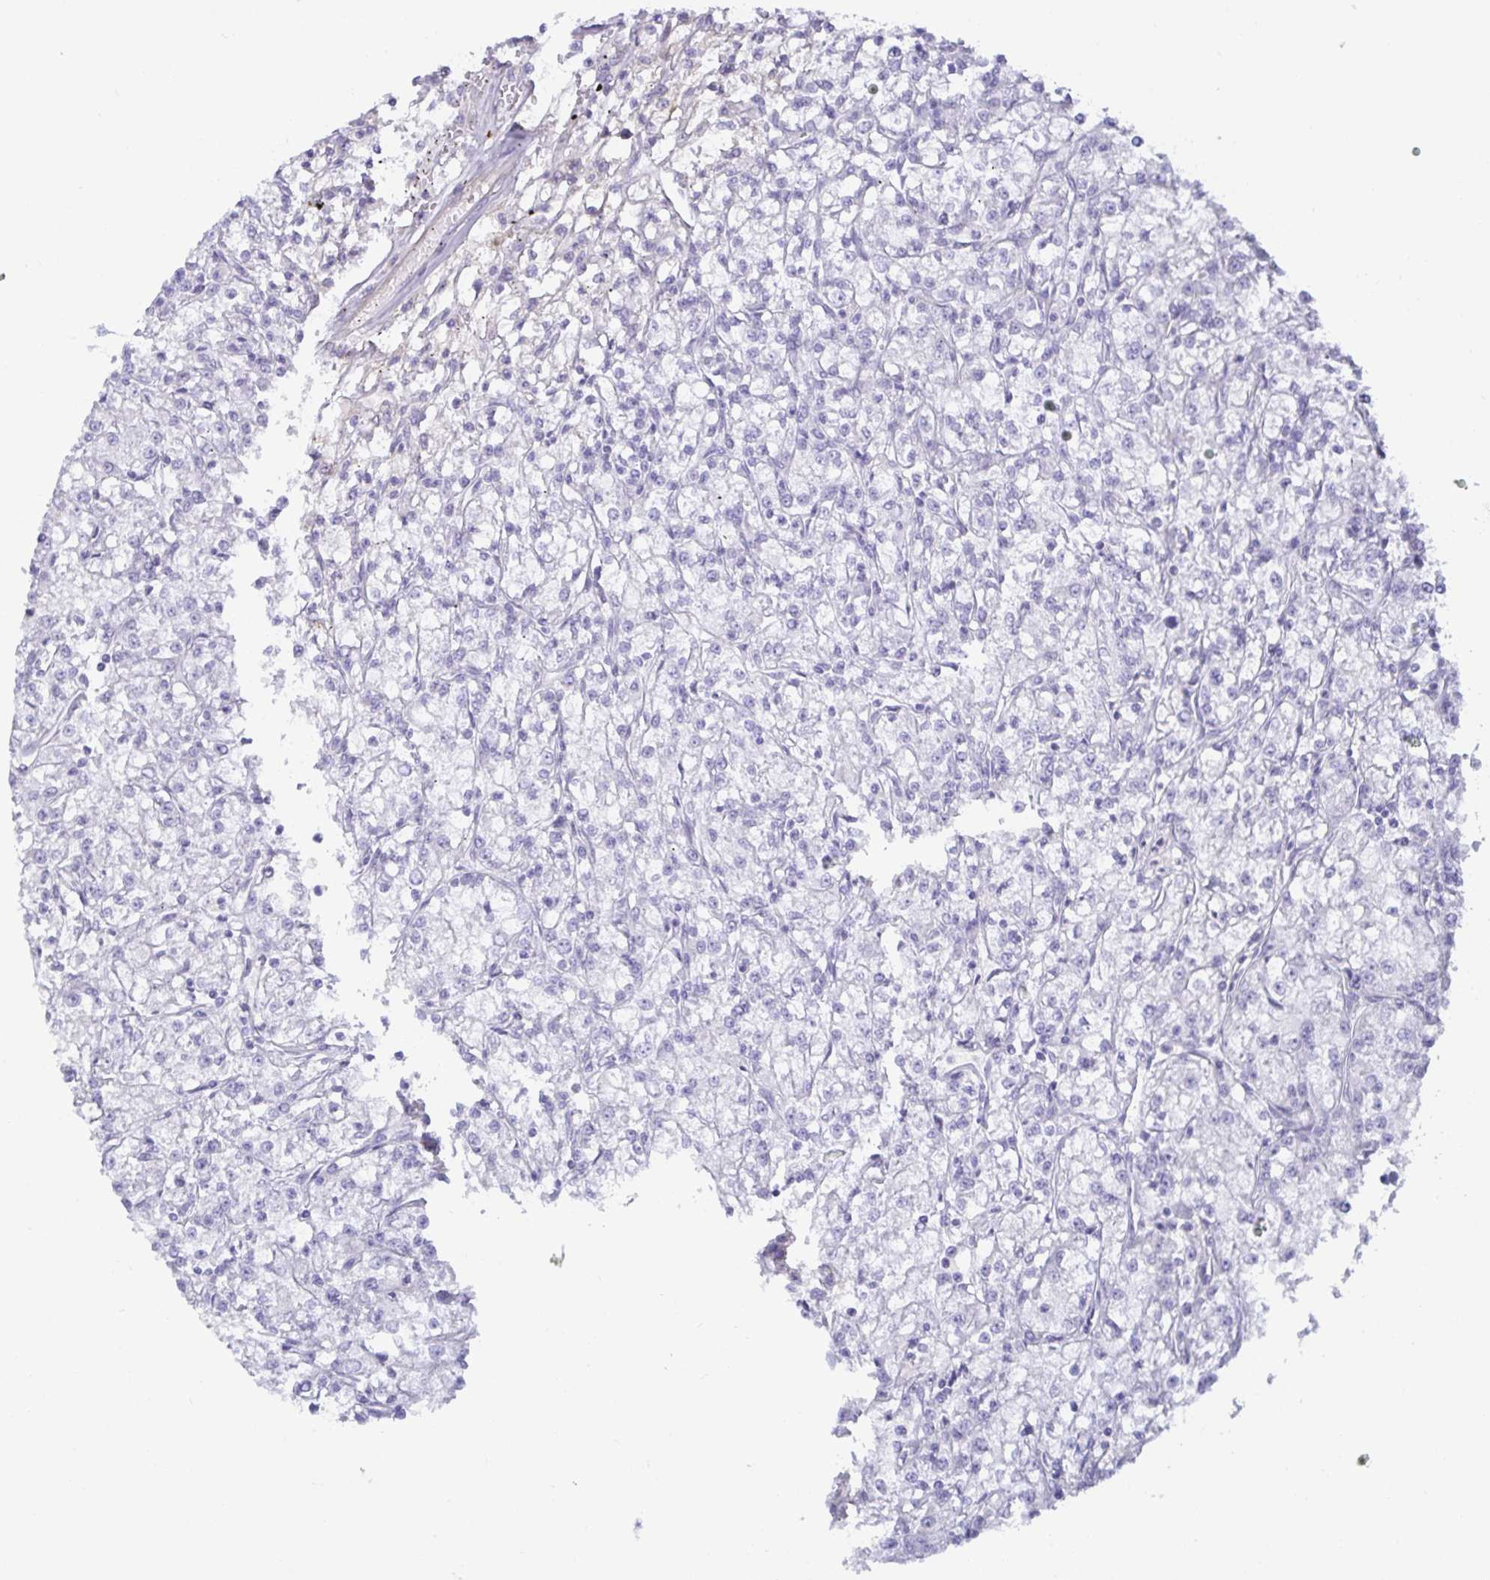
{"staining": {"intensity": "negative", "quantity": "none", "location": "none"}, "tissue": "renal cancer", "cell_type": "Tumor cells", "image_type": "cancer", "snomed": [{"axis": "morphology", "description": "Adenocarcinoma, NOS"}, {"axis": "topography", "description": "Kidney"}], "caption": "IHC image of neoplastic tissue: renal adenocarcinoma stained with DAB displays no significant protein expression in tumor cells. (DAB (3,3'-diaminobenzidine) IHC visualized using brightfield microscopy, high magnification).", "gene": "SPAG4", "patient": {"sex": "female", "age": 59}}